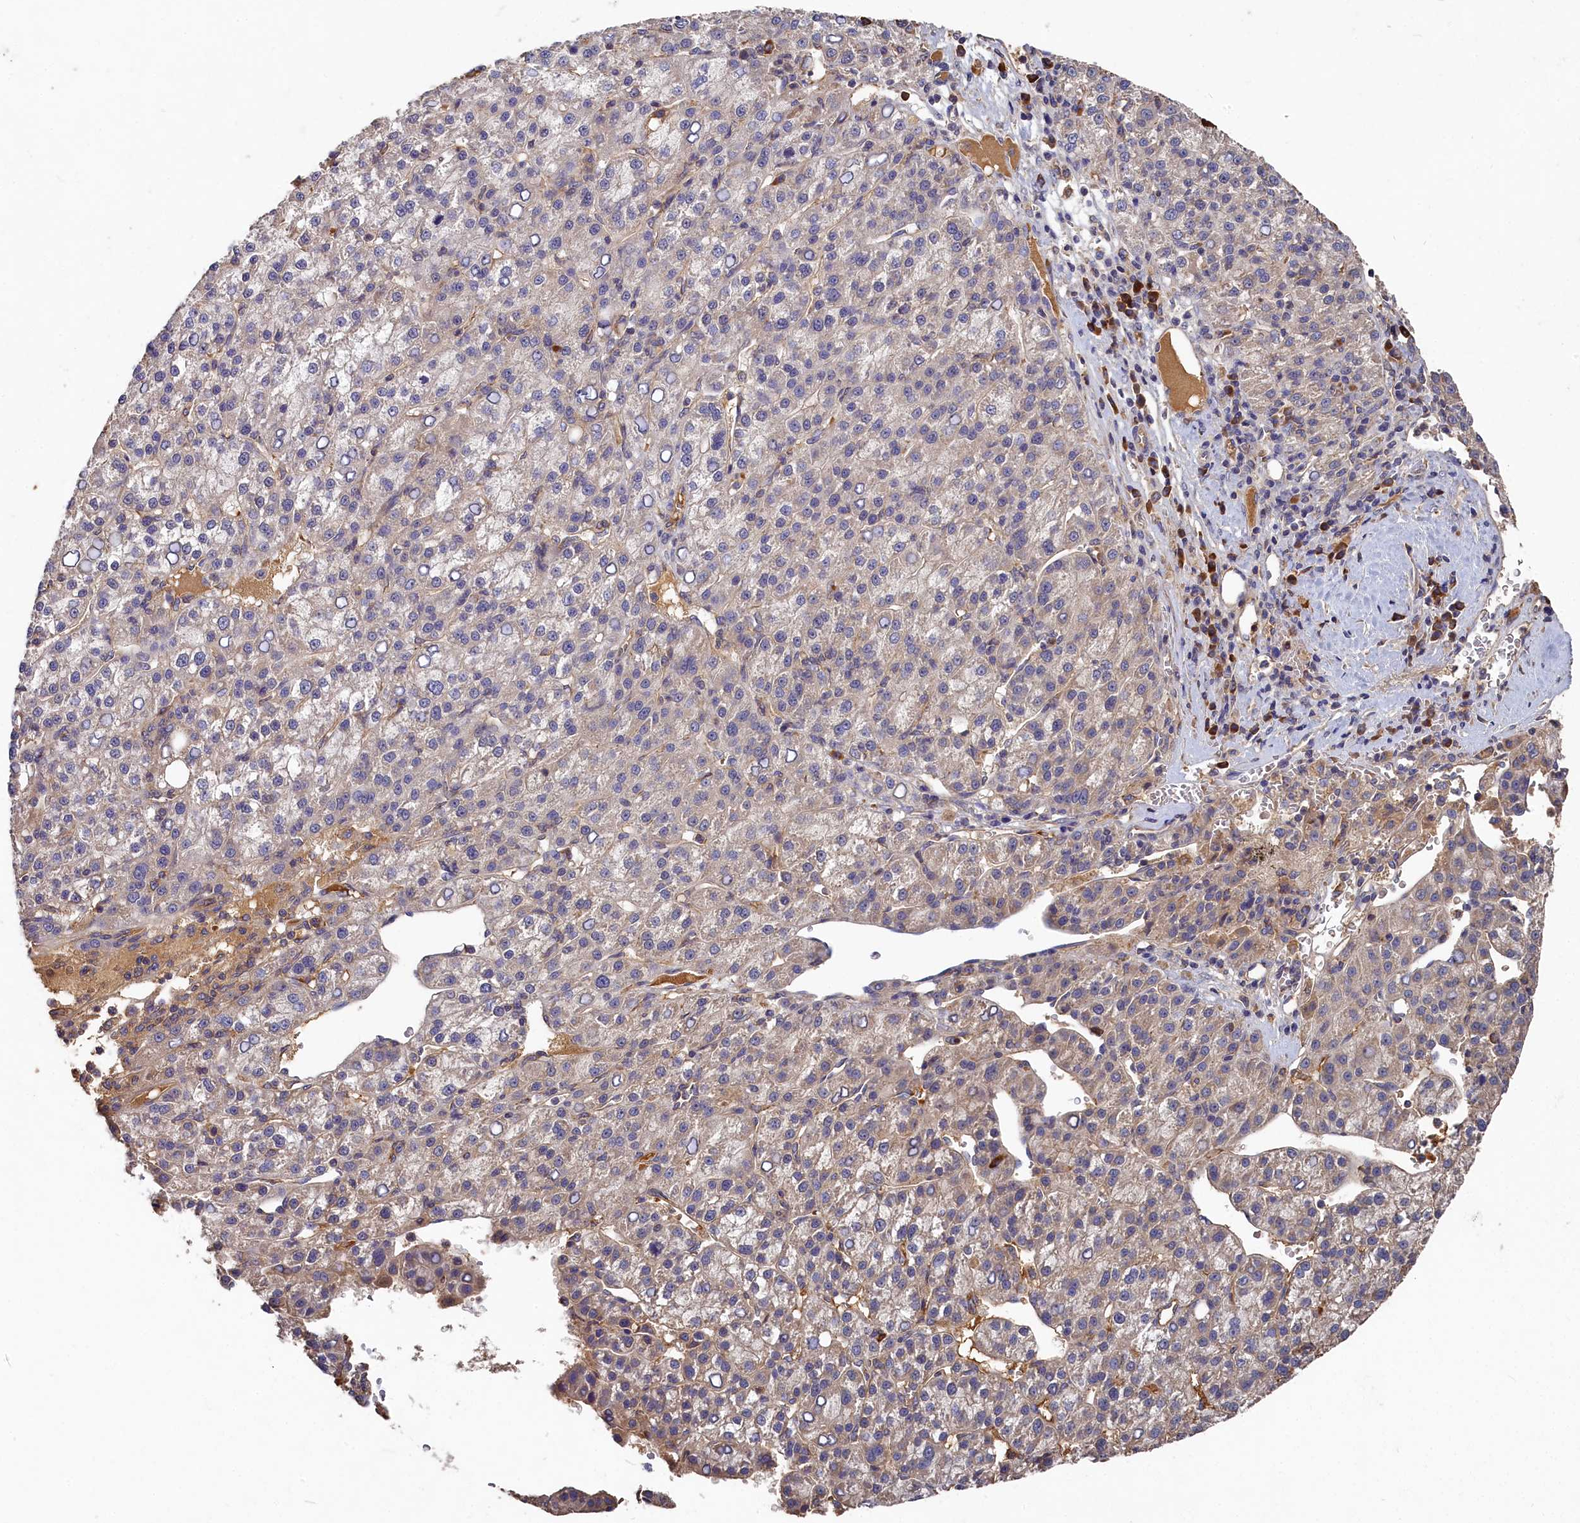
{"staining": {"intensity": "negative", "quantity": "none", "location": "none"}, "tissue": "liver cancer", "cell_type": "Tumor cells", "image_type": "cancer", "snomed": [{"axis": "morphology", "description": "Carcinoma, Hepatocellular, NOS"}, {"axis": "topography", "description": "Liver"}], "caption": "The IHC photomicrograph has no significant staining in tumor cells of liver hepatocellular carcinoma tissue. (Brightfield microscopy of DAB (3,3'-diaminobenzidine) immunohistochemistry at high magnification).", "gene": "DHRS11", "patient": {"sex": "female", "age": 58}}